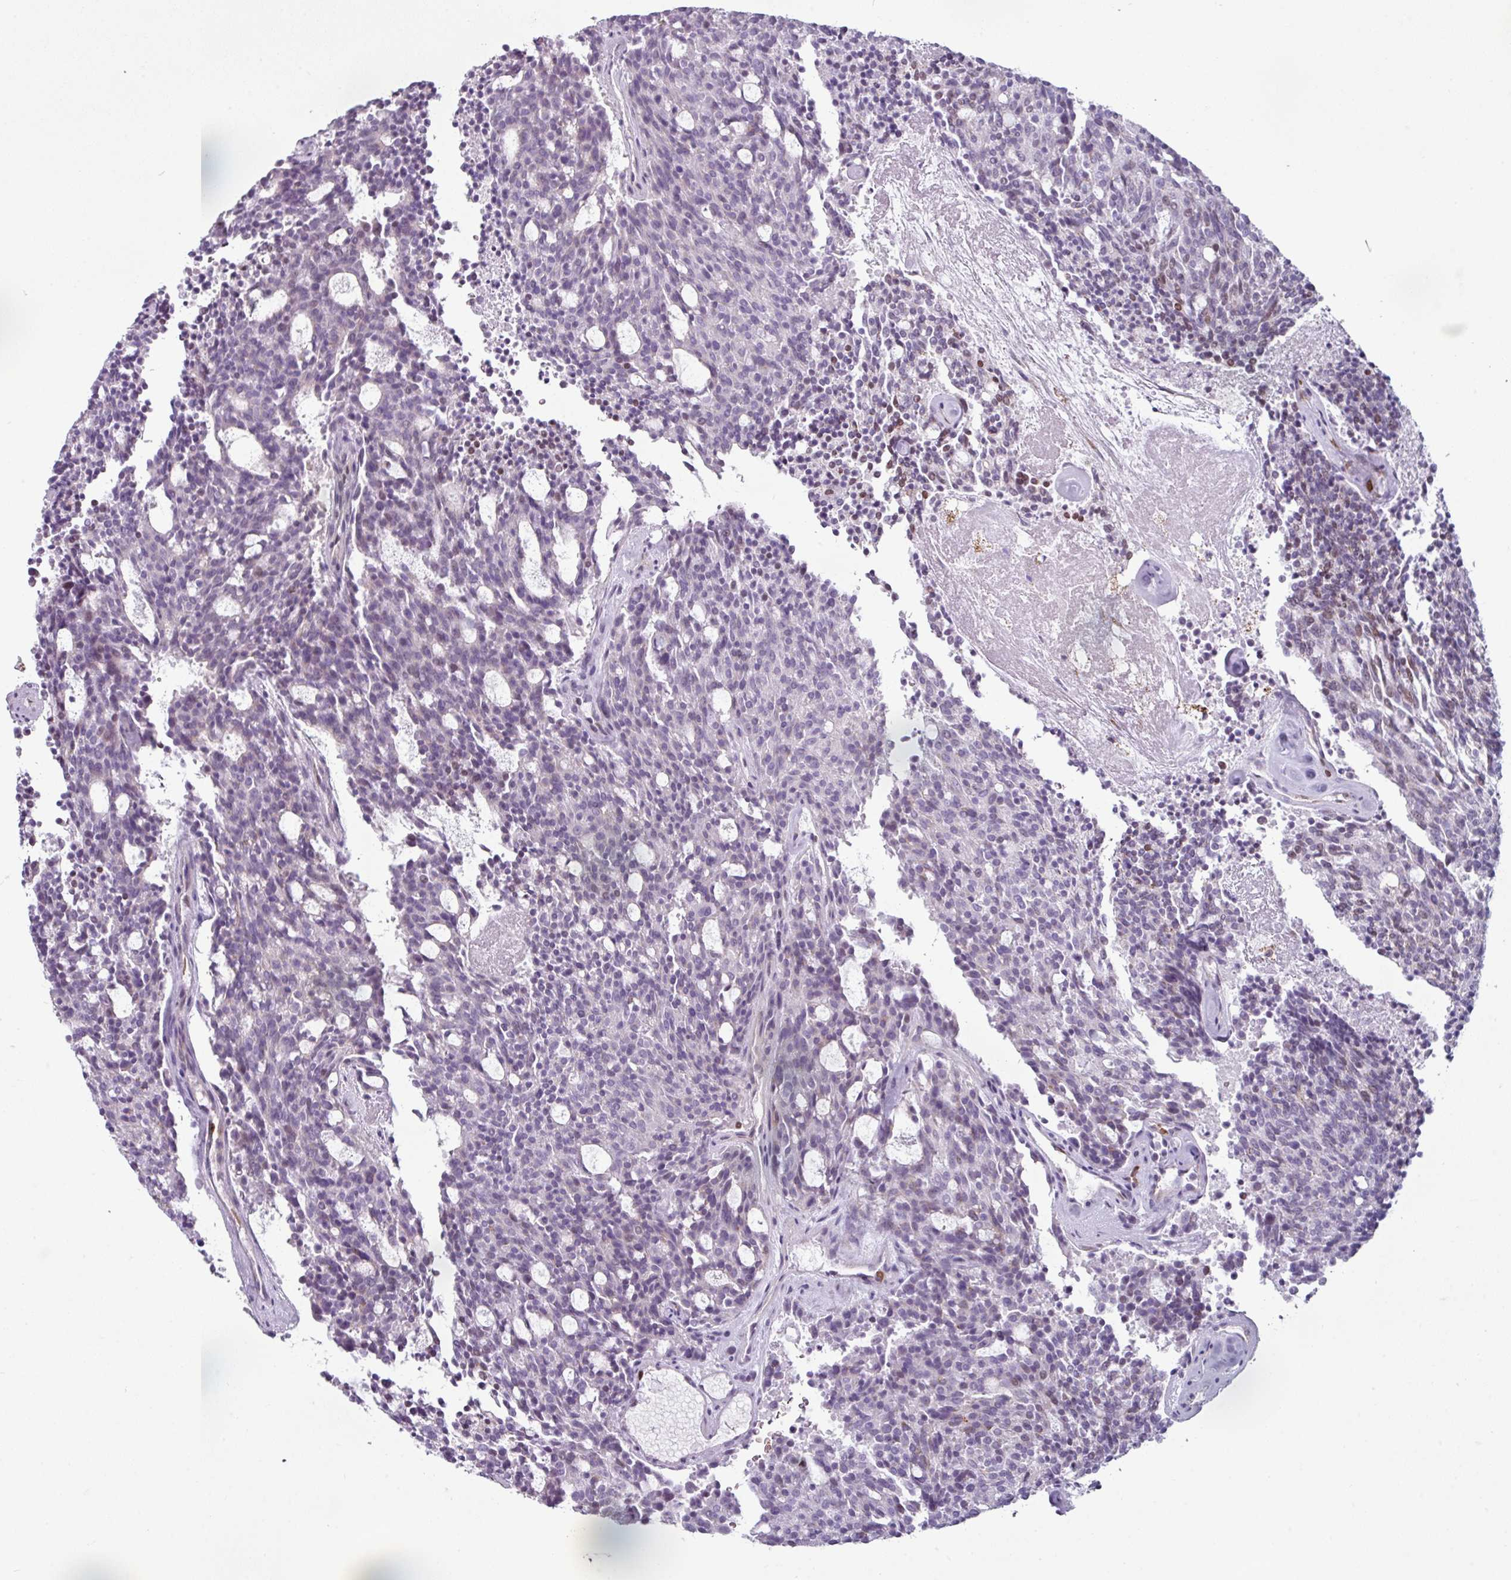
{"staining": {"intensity": "weak", "quantity": "<25%", "location": "nuclear"}, "tissue": "carcinoid", "cell_type": "Tumor cells", "image_type": "cancer", "snomed": [{"axis": "morphology", "description": "Carcinoid, malignant, NOS"}, {"axis": "topography", "description": "Pancreas"}], "caption": "The micrograph displays no significant positivity in tumor cells of carcinoid.", "gene": "SYT8", "patient": {"sex": "female", "age": 54}}